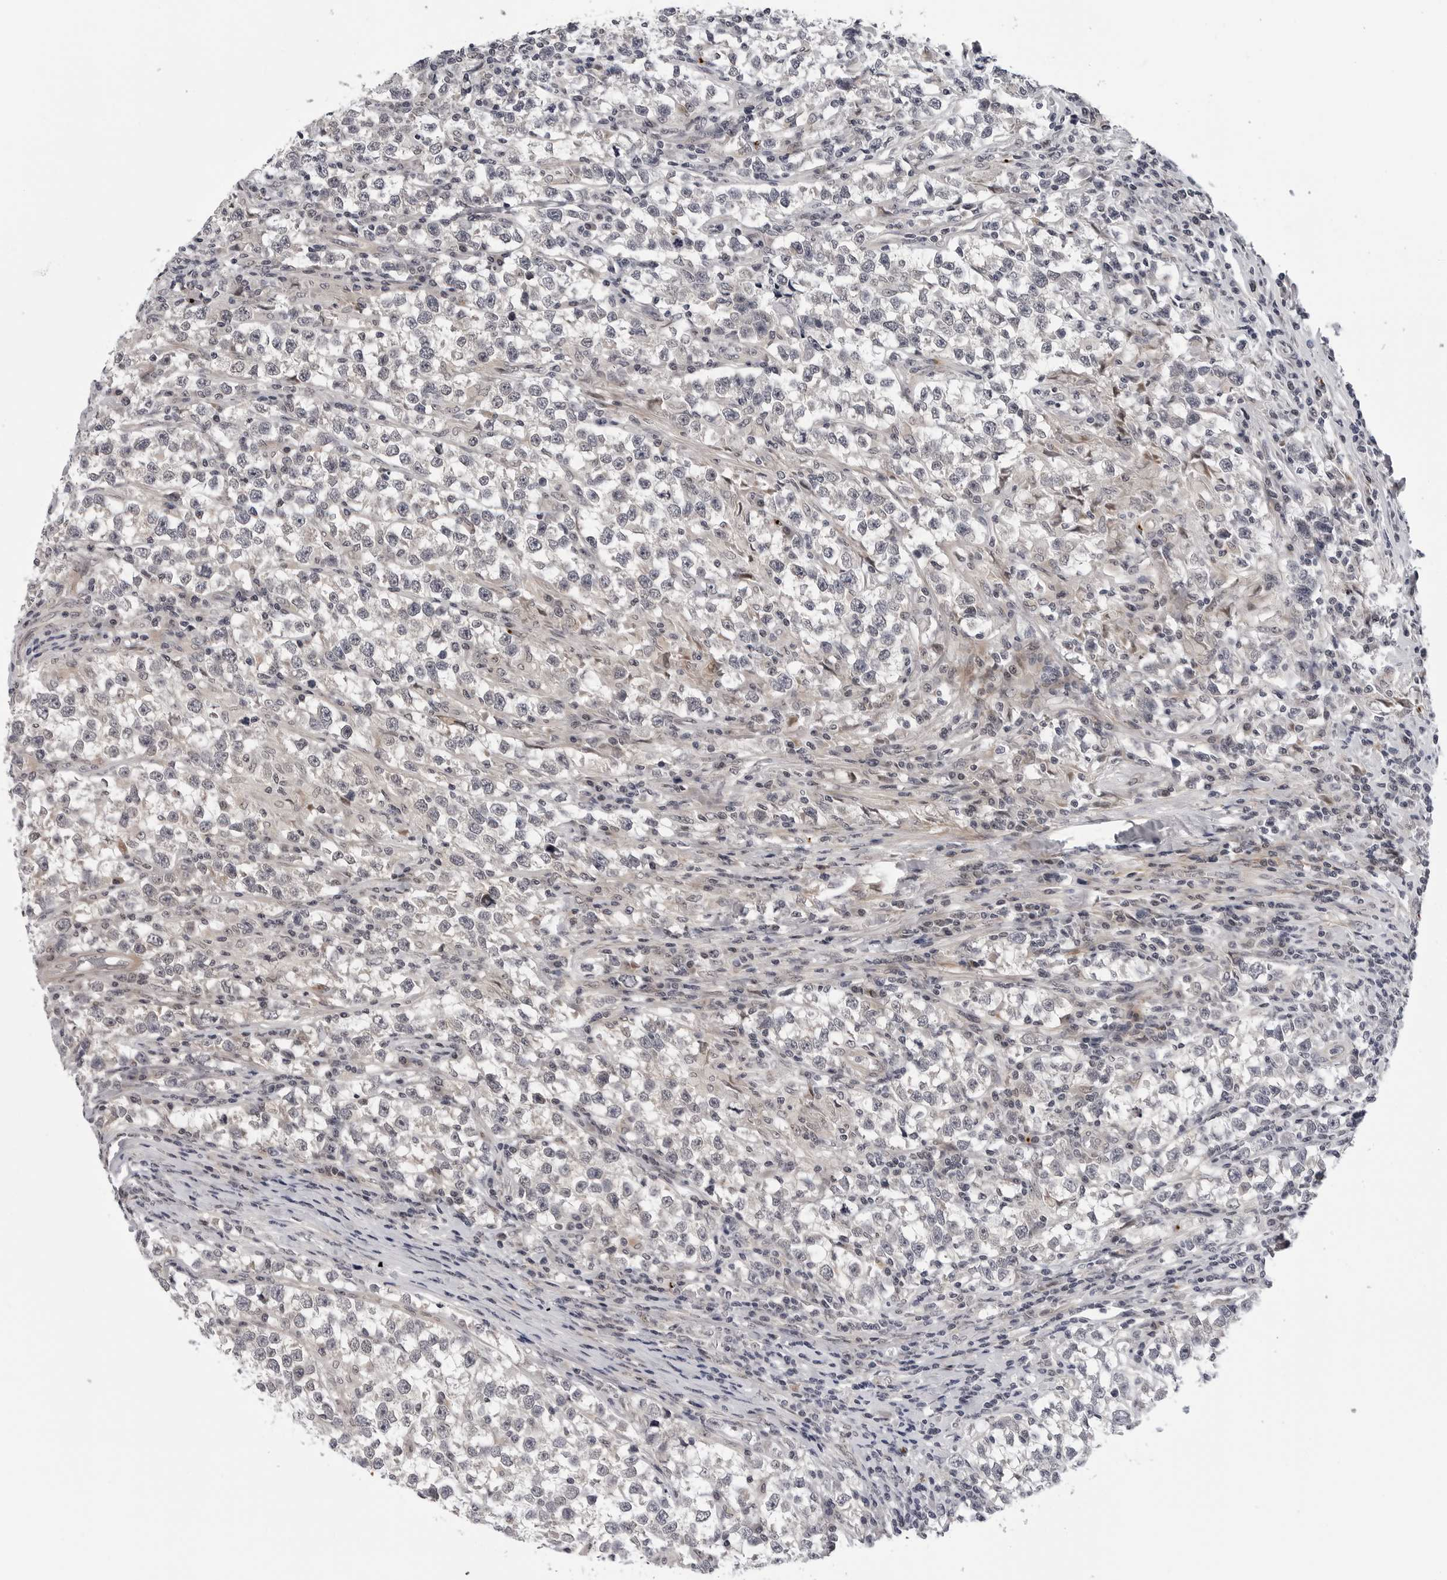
{"staining": {"intensity": "negative", "quantity": "none", "location": "none"}, "tissue": "testis cancer", "cell_type": "Tumor cells", "image_type": "cancer", "snomed": [{"axis": "morphology", "description": "Normal tissue, NOS"}, {"axis": "morphology", "description": "Seminoma, NOS"}, {"axis": "topography", "description": "Testis"}], "caption": "A high-resolution image shows immunohistochemistry (IHC) staining of testis seminoma, which reveals no significant staining in tumor cells.", "gene": "KIAA1614", "patient": {"sex": "male", "age": 43}}